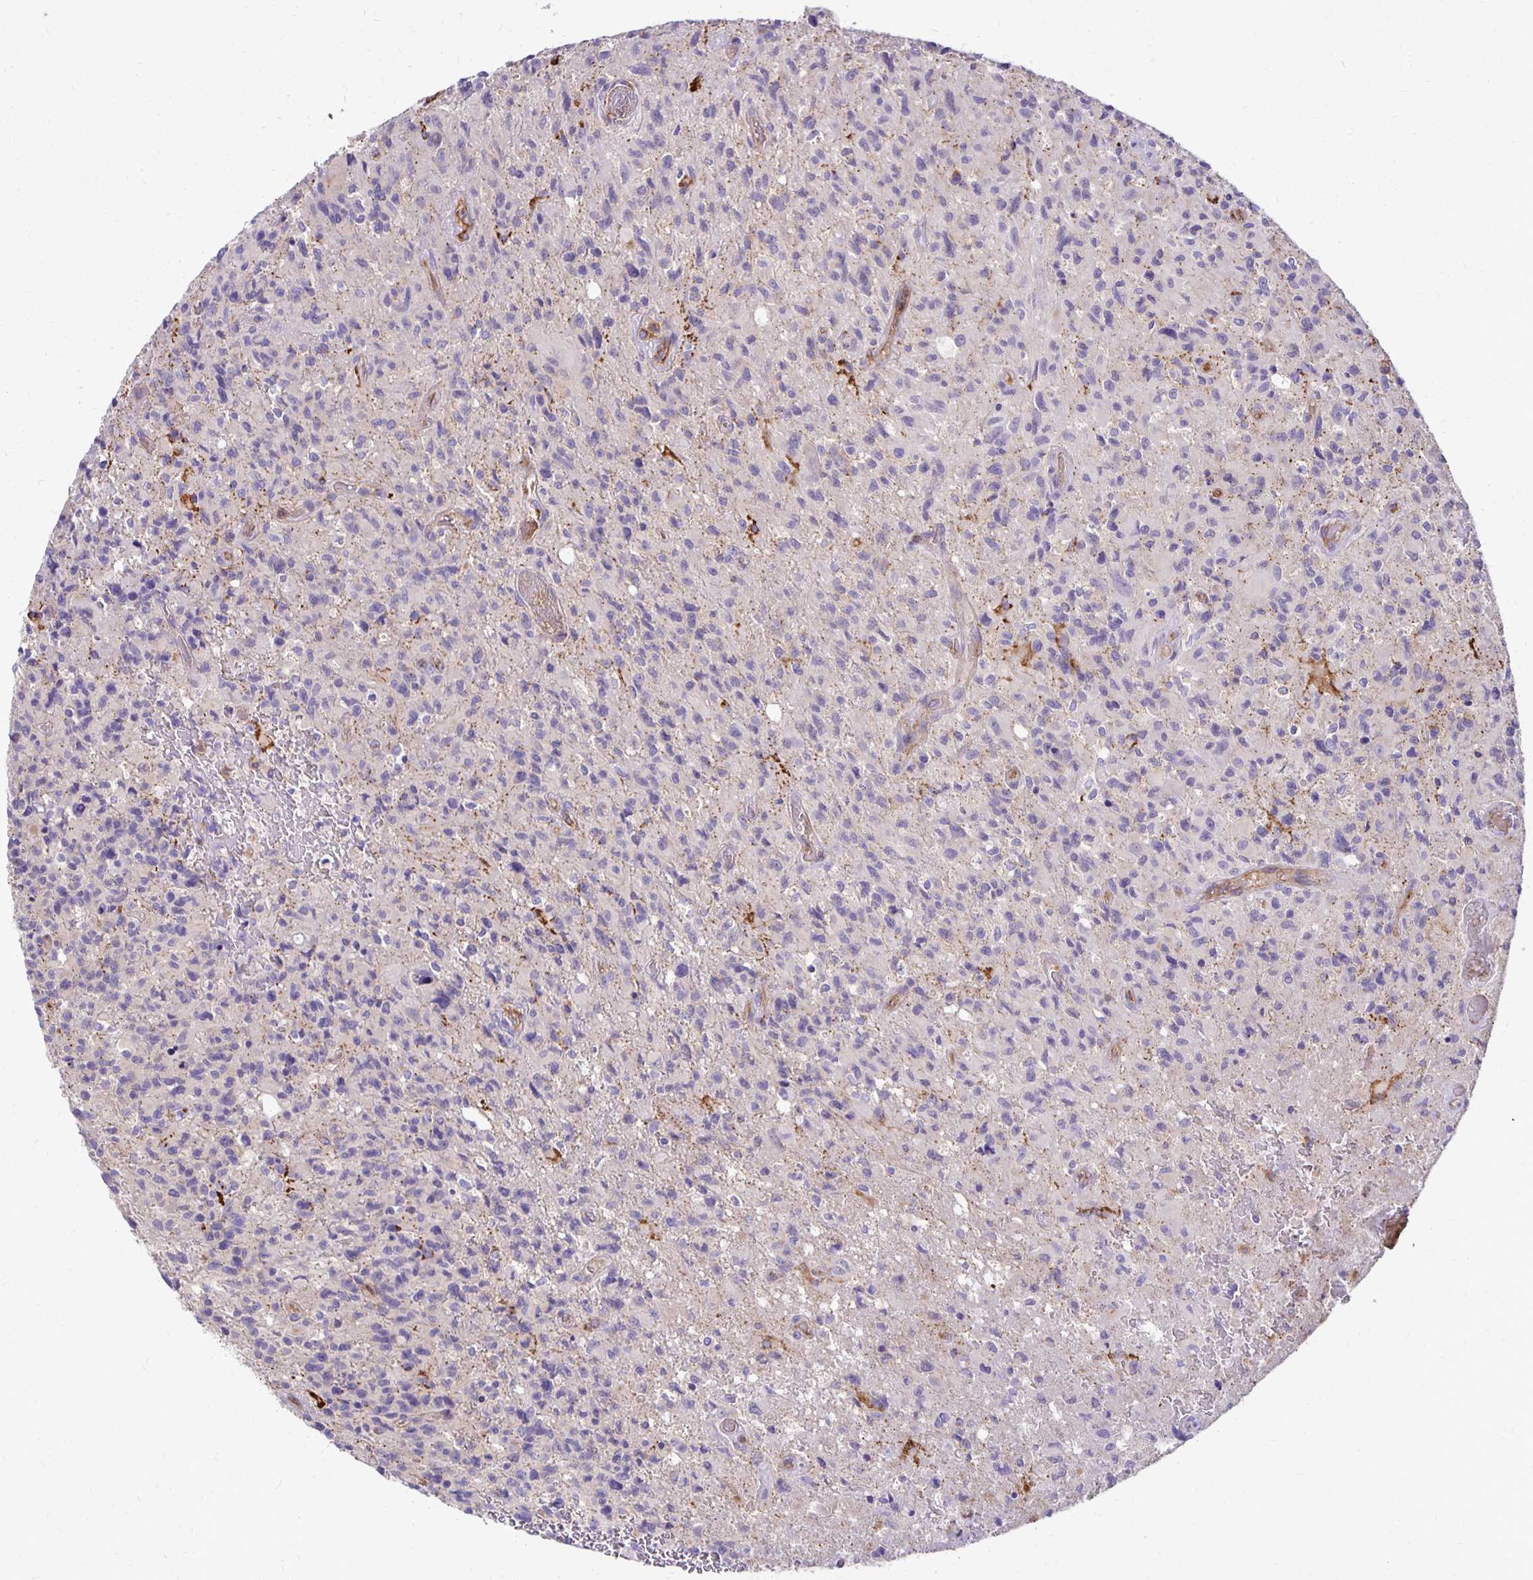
{"staining": {"intensity": "negative", "quantity": "none", "location": "none"}, "tissue": "glioma", "cell_type": "Tumor cells", "image_type": "cancer", "snomed": [{"axis": "morphology", "description": "Glioma, malignant, High grade"}, {"axis": "topography", "description": "Brain"}], "caption": "IHC histopathology image of human glioma stained for a protein (brown), which exhibits no positivity in tumor cells.", "gene": "TTYH1", "patient": {"sex": "male", "age": 63}}